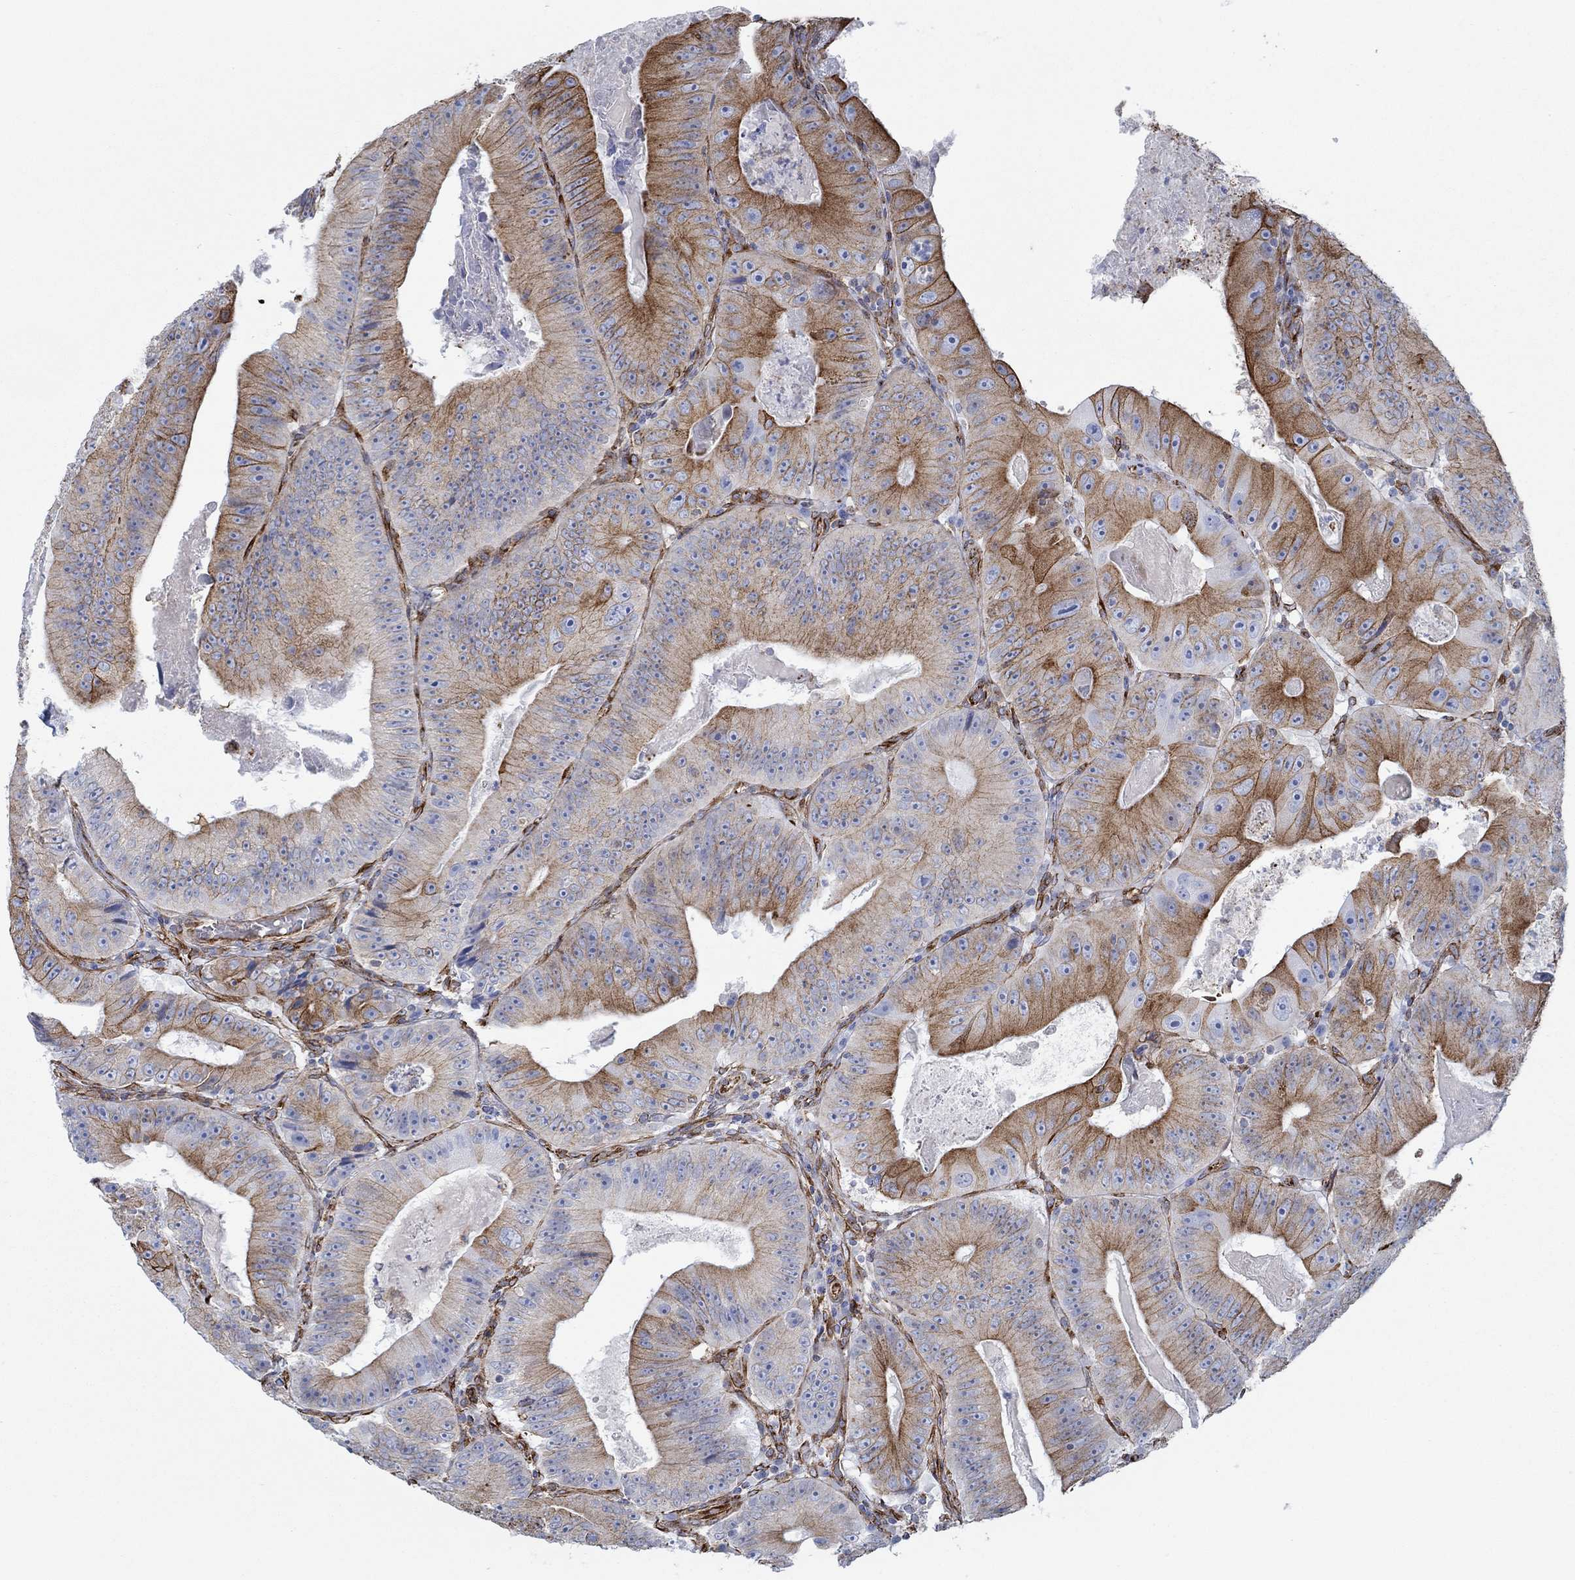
{"staining": {"intensity": "strong", "quantity": "25%-75%", "location": "cytoplasmic/membranous"}, "tissue": "colorectal cancer", "cell_type": "Tumor cells", "image_type": "cancer", "snomed": [{"axis": "morphology", "description": "Adenocarcinoma, NOS"}, {"axis": "topography", "description": "Colon"}], "caption": "Protein analysis of colorectal cancer (adenocarcinoma) tissue demonstrates strong cytoplasmic/membranous expression in about 25%-75% of tumor cells.", "gene": "STC2", "patient": {"sex": "female", "age": 86}}